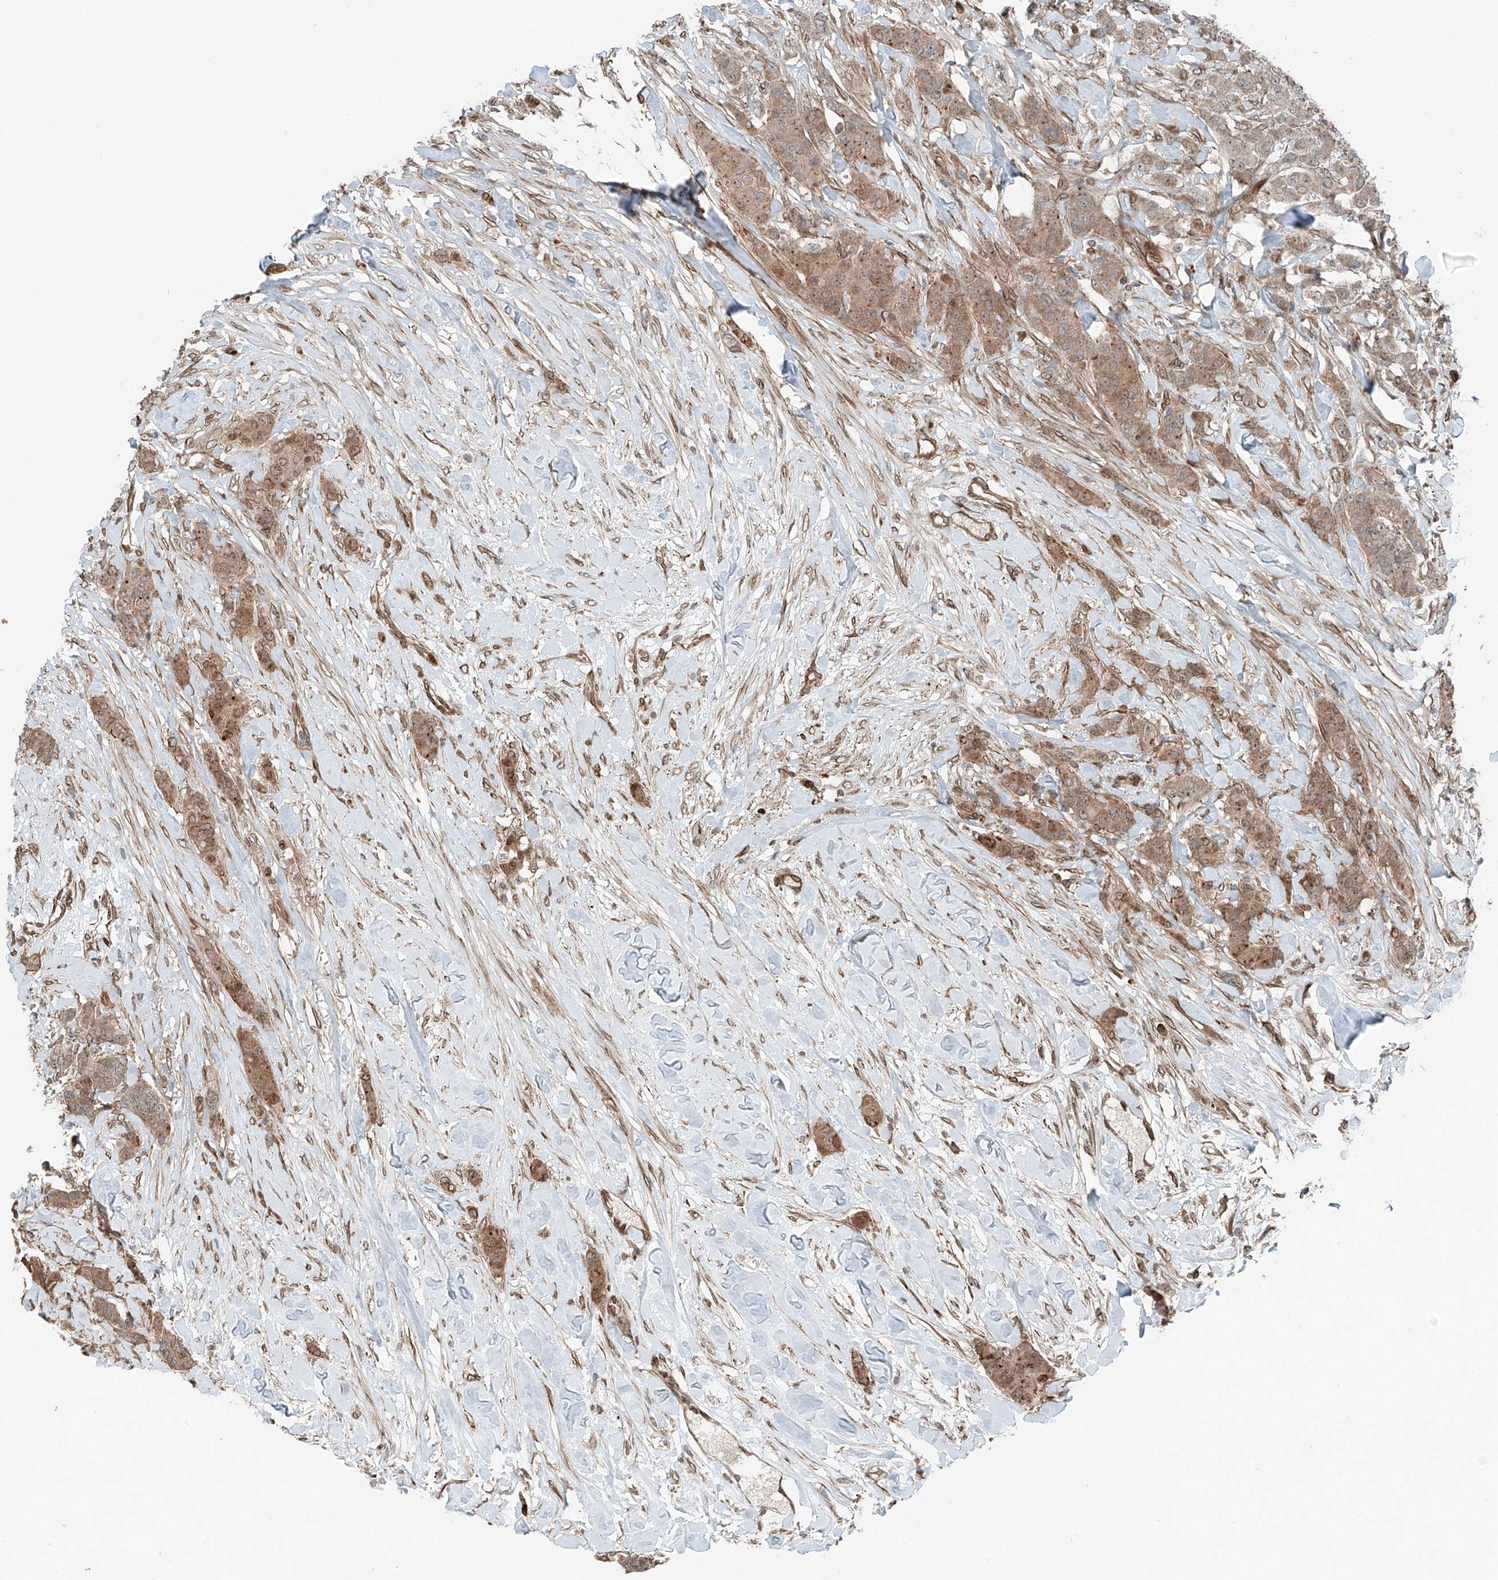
{"staining": {"intensity": "moderate", "quantity": "25%-75%", "location": "cytoplasmic/membranous"}, "tissue": "breast cancer", "cell_type": "Tumor cells", "image_type": "cancer", "snomed": [{"axis": "morphology", "description": "Duct carcinoma"}, {"axis": "topography", "description": "Breast"}], "caption": "About 25%-75% of tumor cells in human breast cancer demonstrate moderate cytoplasmic/membranous protein staining as visualized by brown immunohistochemical staining.", "gene": "CEP162", "patient": {"sex": "female", "age": 40}}